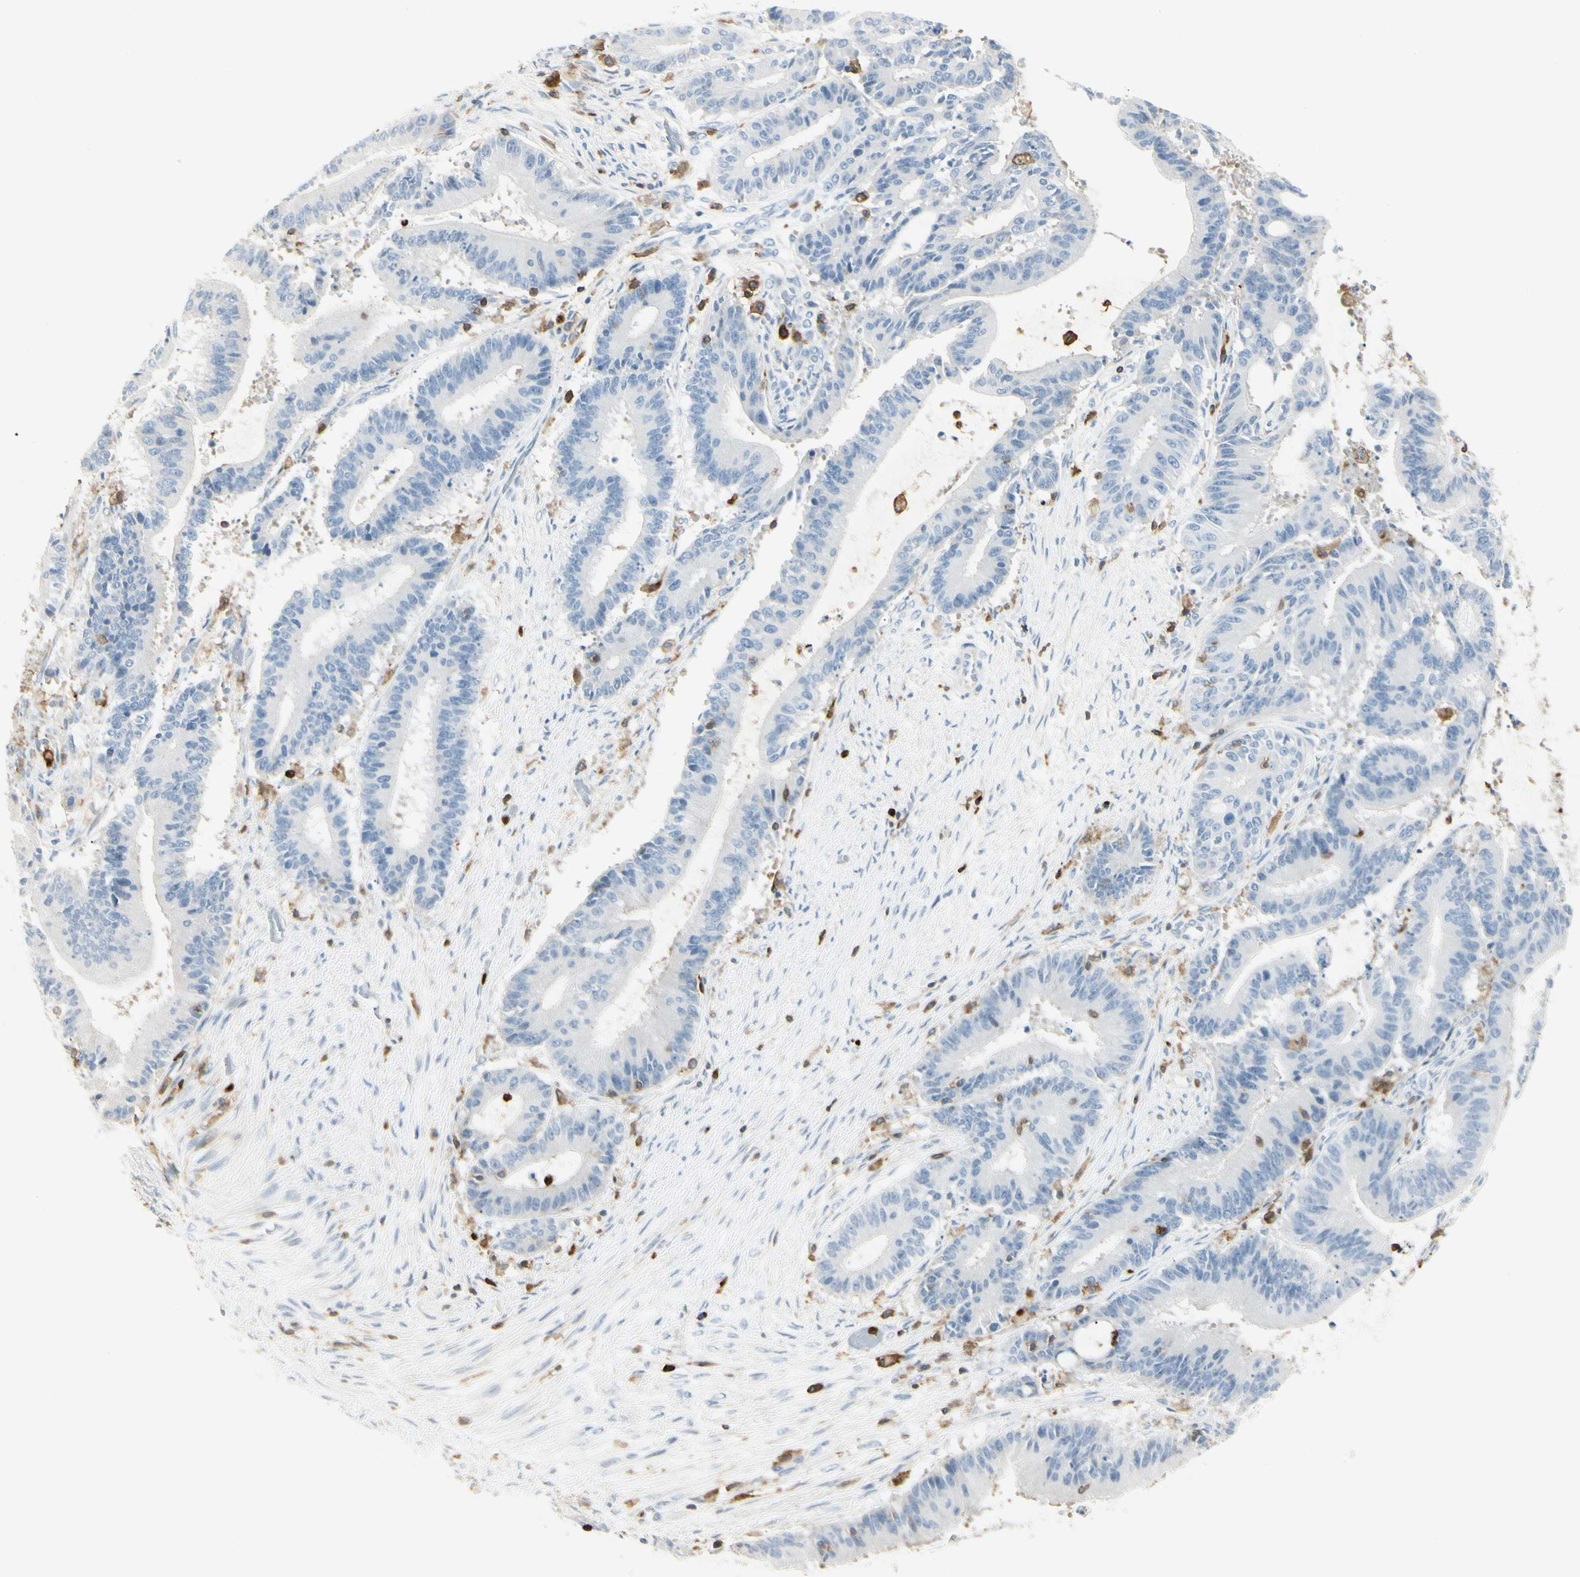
{"staining": {"intensity": "negative", "quantity": "none", "location": "none"}, "tissue": "liver cancer", "cell_type": "Tumor cells", "image_type": "cancer", "snomed": [{"axis": "morphology", "description": "Cholangiocarcinoma"}, {"axis": "topography", "description": "Liver"}], "caption": "Image shows no significant protein positivity in tumor cells of liver cancer (cholangiocarcinoma).", "gene": "ITGB2", "patient": {"sex": "female", "age": 73}}